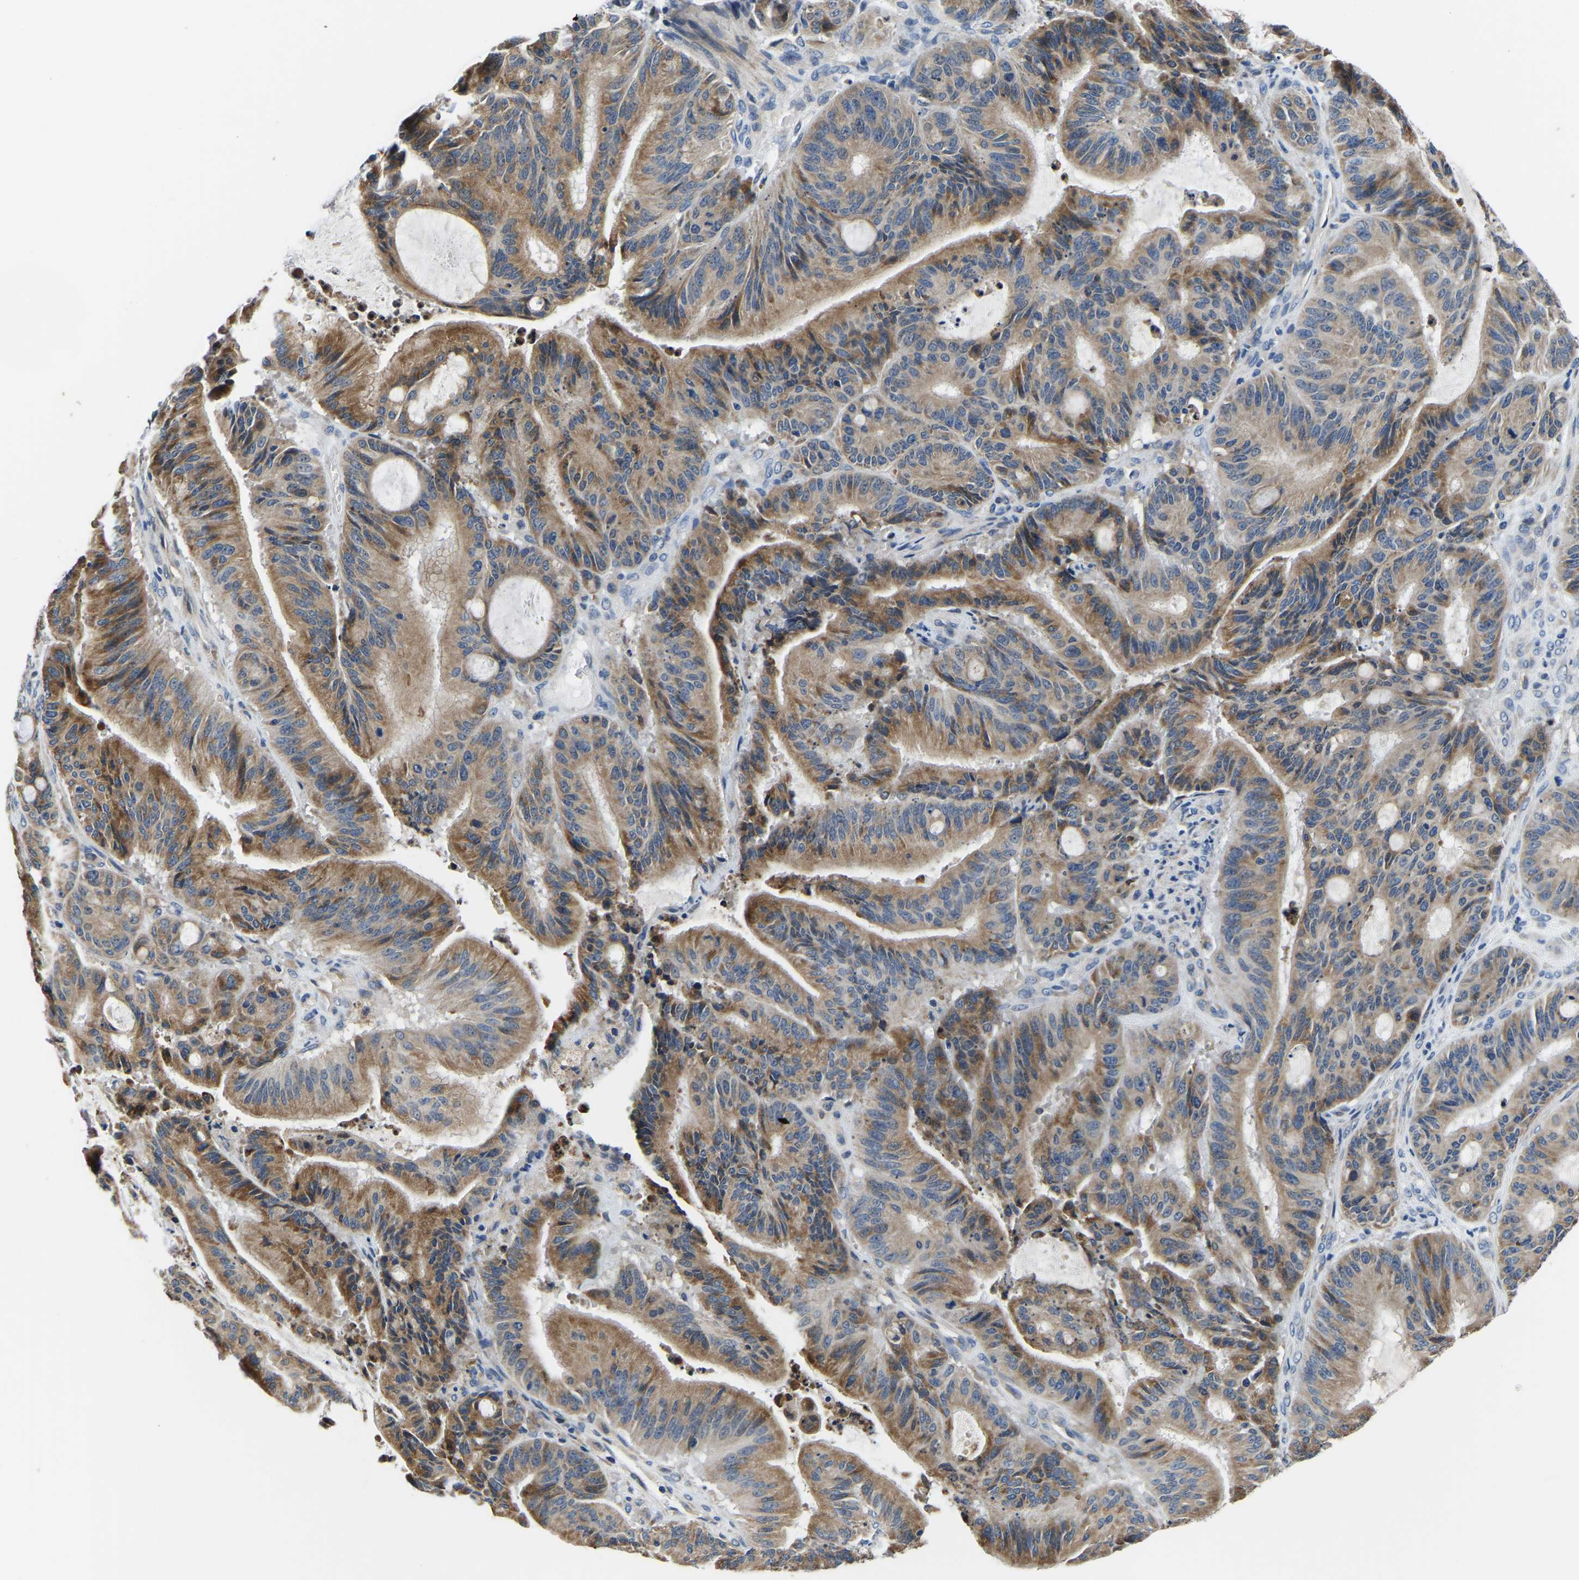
{"staining": {"intensity": "moderate", "quantity": ">75%", "location": "cytoplasmic/membranous"}, "tissue": "liver cancer", "cell_type": "Tumor cells", "image_type": "cancer", "snomed": [{"axis": "morphology", "description": "Normal tissue, NOS"}, {"axis": "morphology", "description": "Cholangiocarcinoma"}, {"axis": "topography", "description": "Liver"}, {"axis": "topography", "description": "Peripheral nerve tissue"}], "caption": "This image exhibits cholangiocarcinoma (liver) stained with immunohistochemistry (IHC) to label a protein in brown. The cytoplasmic/membranous of tumor cells show moderate positivity for the protein. Nuclei are counter-stained blue.", "gene": "LIAS", "patient": {"sex": "female", "age": 73}}